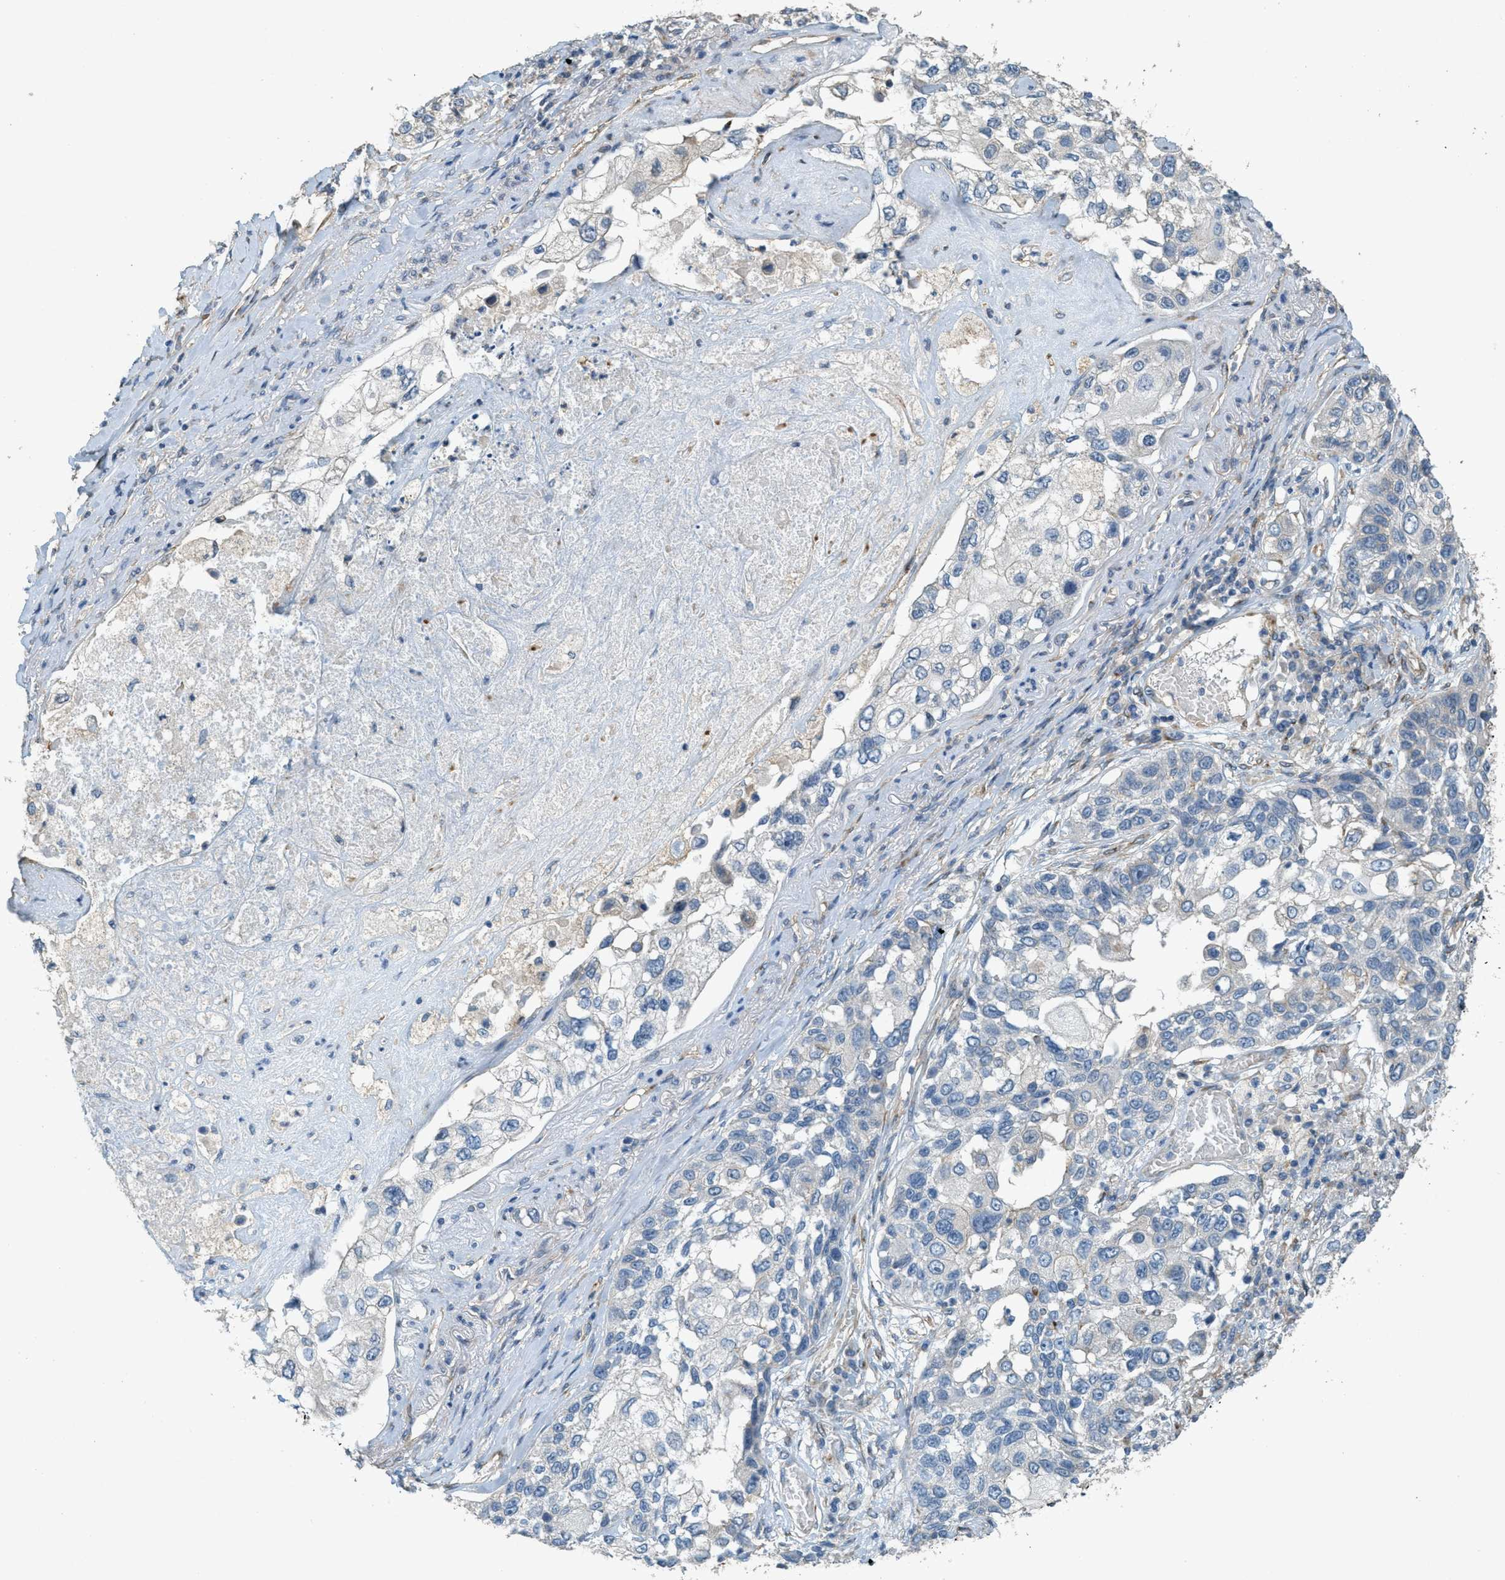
{"staining": {"intensity": "negative", "quantity": "none", "location": "none"}, "tissue": "lung cancer", "cell_type": "Tumor cells", "image_type": "cancer", "snomed": [{"axis": "morphology", "description": "Squamous cell carcinoma, NOS"}, {"axis": "topography", "description": "Lung"}], "caption": "Protein analysis of lung squamous cell carcinoma displays no significant positivity in tumor cells. (Brightfield microscopy of DAB (3,3'-diaminobenzidine) immunohistochemistry at high magnification).", "gene": "ADCY5", "patient": {"sex": "male", "age": 71}}